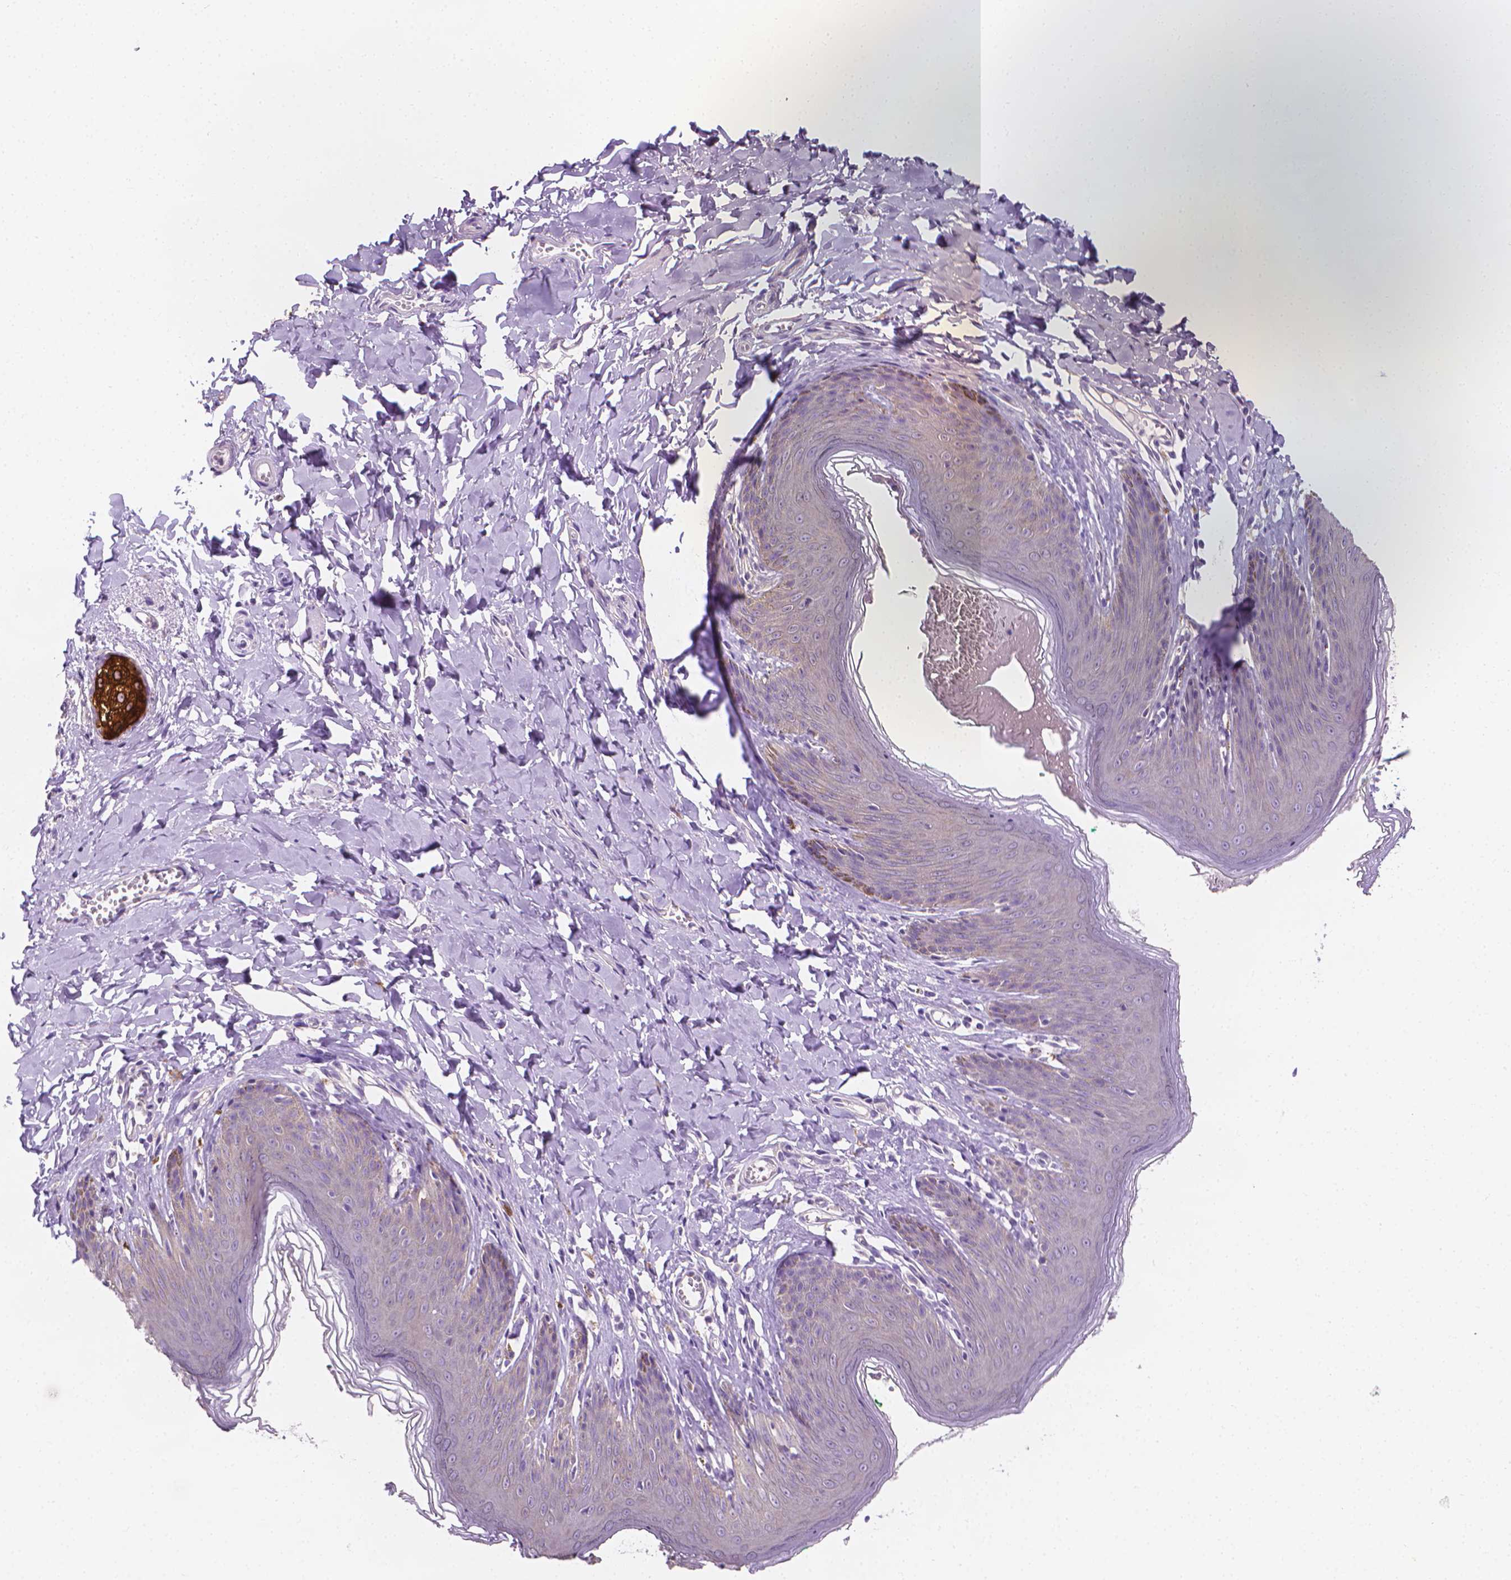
{"staining": {"intensity": "negative", "quantity": "none", "location": "none"}, "tissue": "skin", "cell_type": "Epidermal cells", "image_type": "normal", "snomed": [{"axis": "morphology", "description": "Normal tissue, NOS"}, {"axis": "topography", "description": "Vulva"}, {"axis": "topography", "description": "Peripheral nerve tissue"}], "caption": "This micrograph is of benign skin stained with immunohistochemistry (IHC) to label a protein in brown with the nuclei are counter-stained blue. There is no staining in epidermal cells.", "gene": "FASN", "patient": {"sex": "female", "age": 66}}